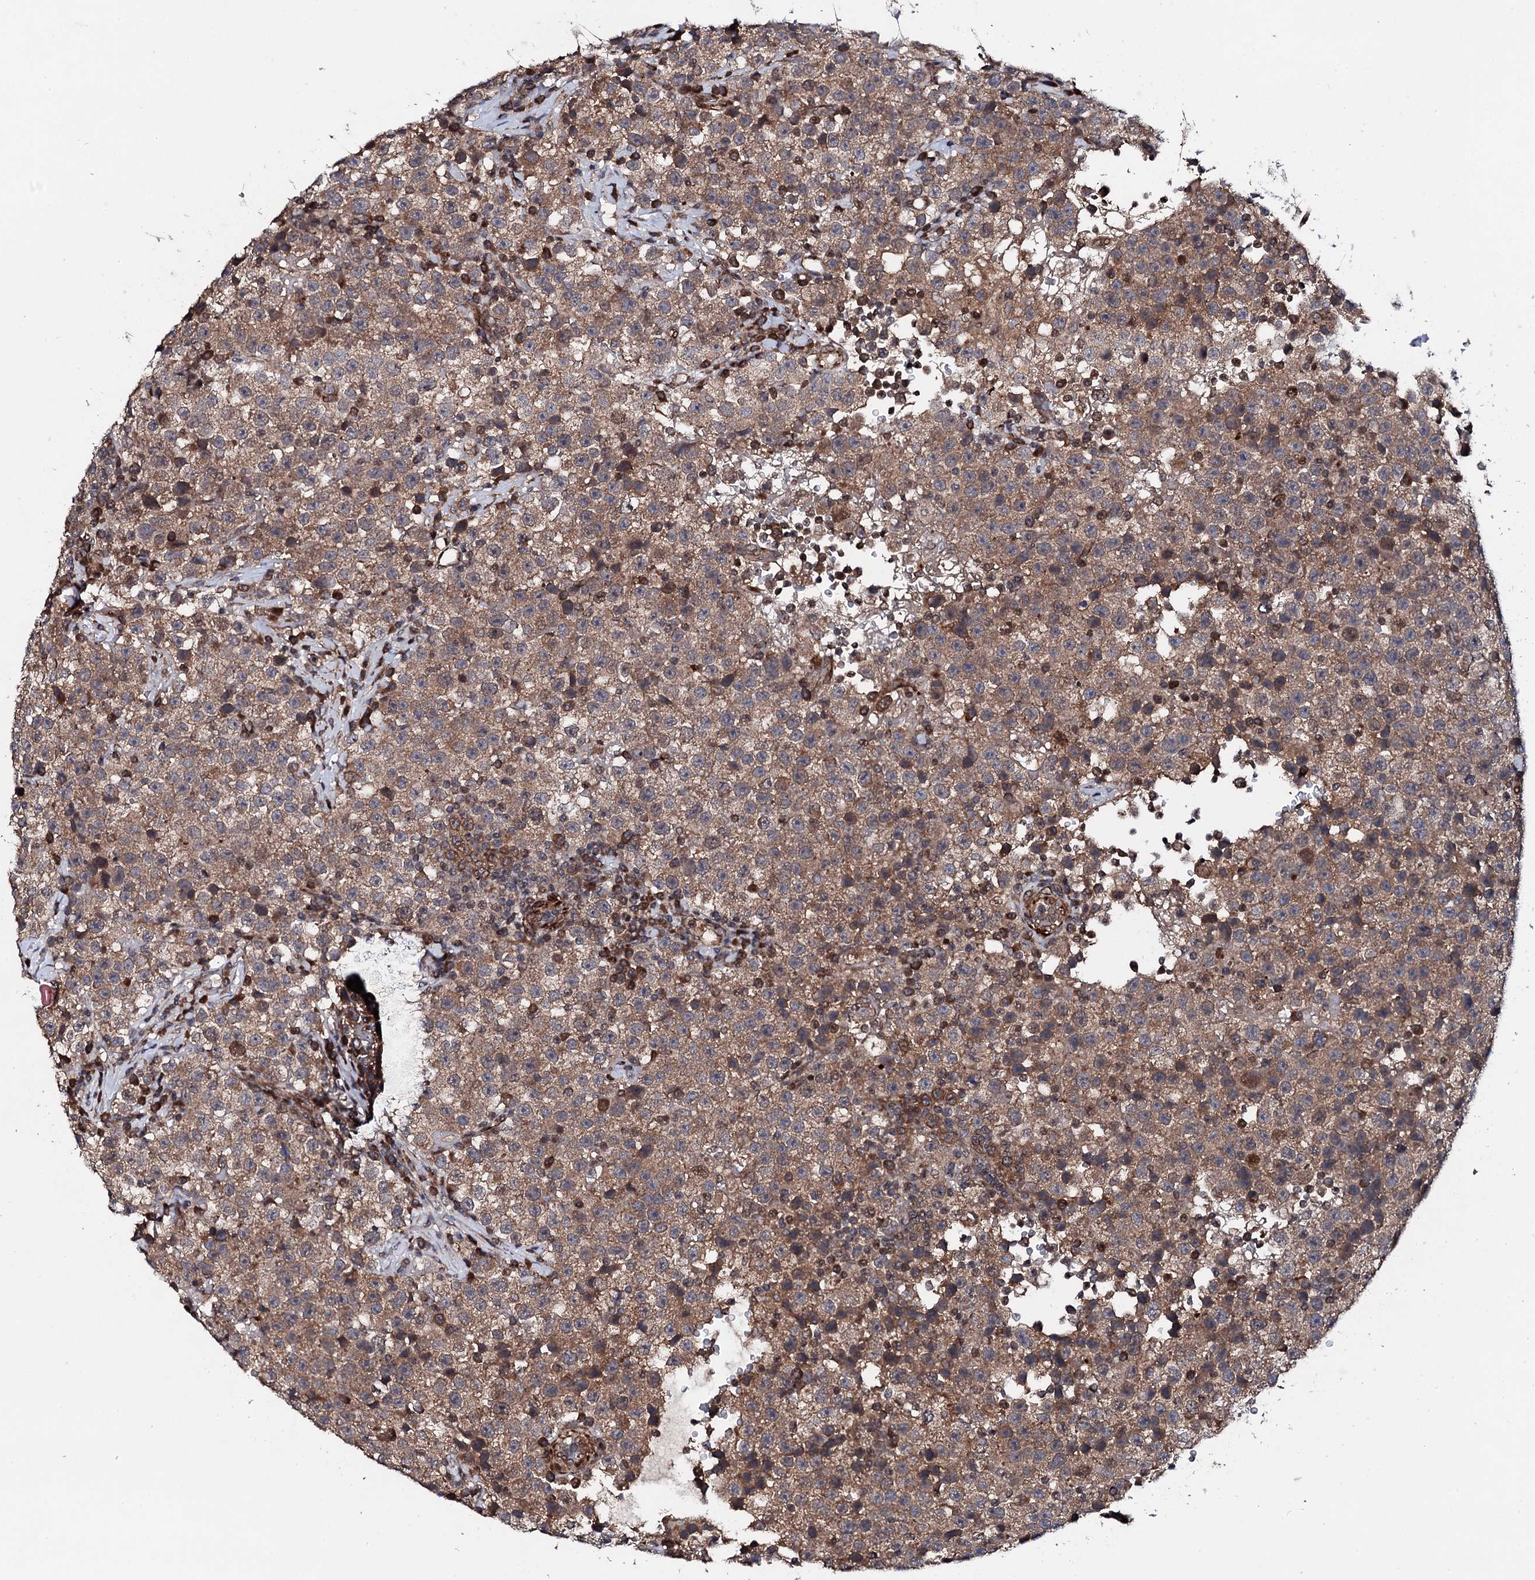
{"staining": {"intensity": "weak", "quantity": ">75%", "location": "cytoplasmic/membranous"}, "tissue": "testis cancer", "cell_type": "Tumor cells", "image_type": "cancer", "snomed": [{"axis": "morphology", "description": "Seminoma, NOS"}, {"axis": "topography", "description": "Testis"}], "caption": "Testis cancer (seminoma) stained with a protein marker shows weak staining in tumor cells.", "gene": "FAM111A", "patient": {"sex": "male", "age": 22}}